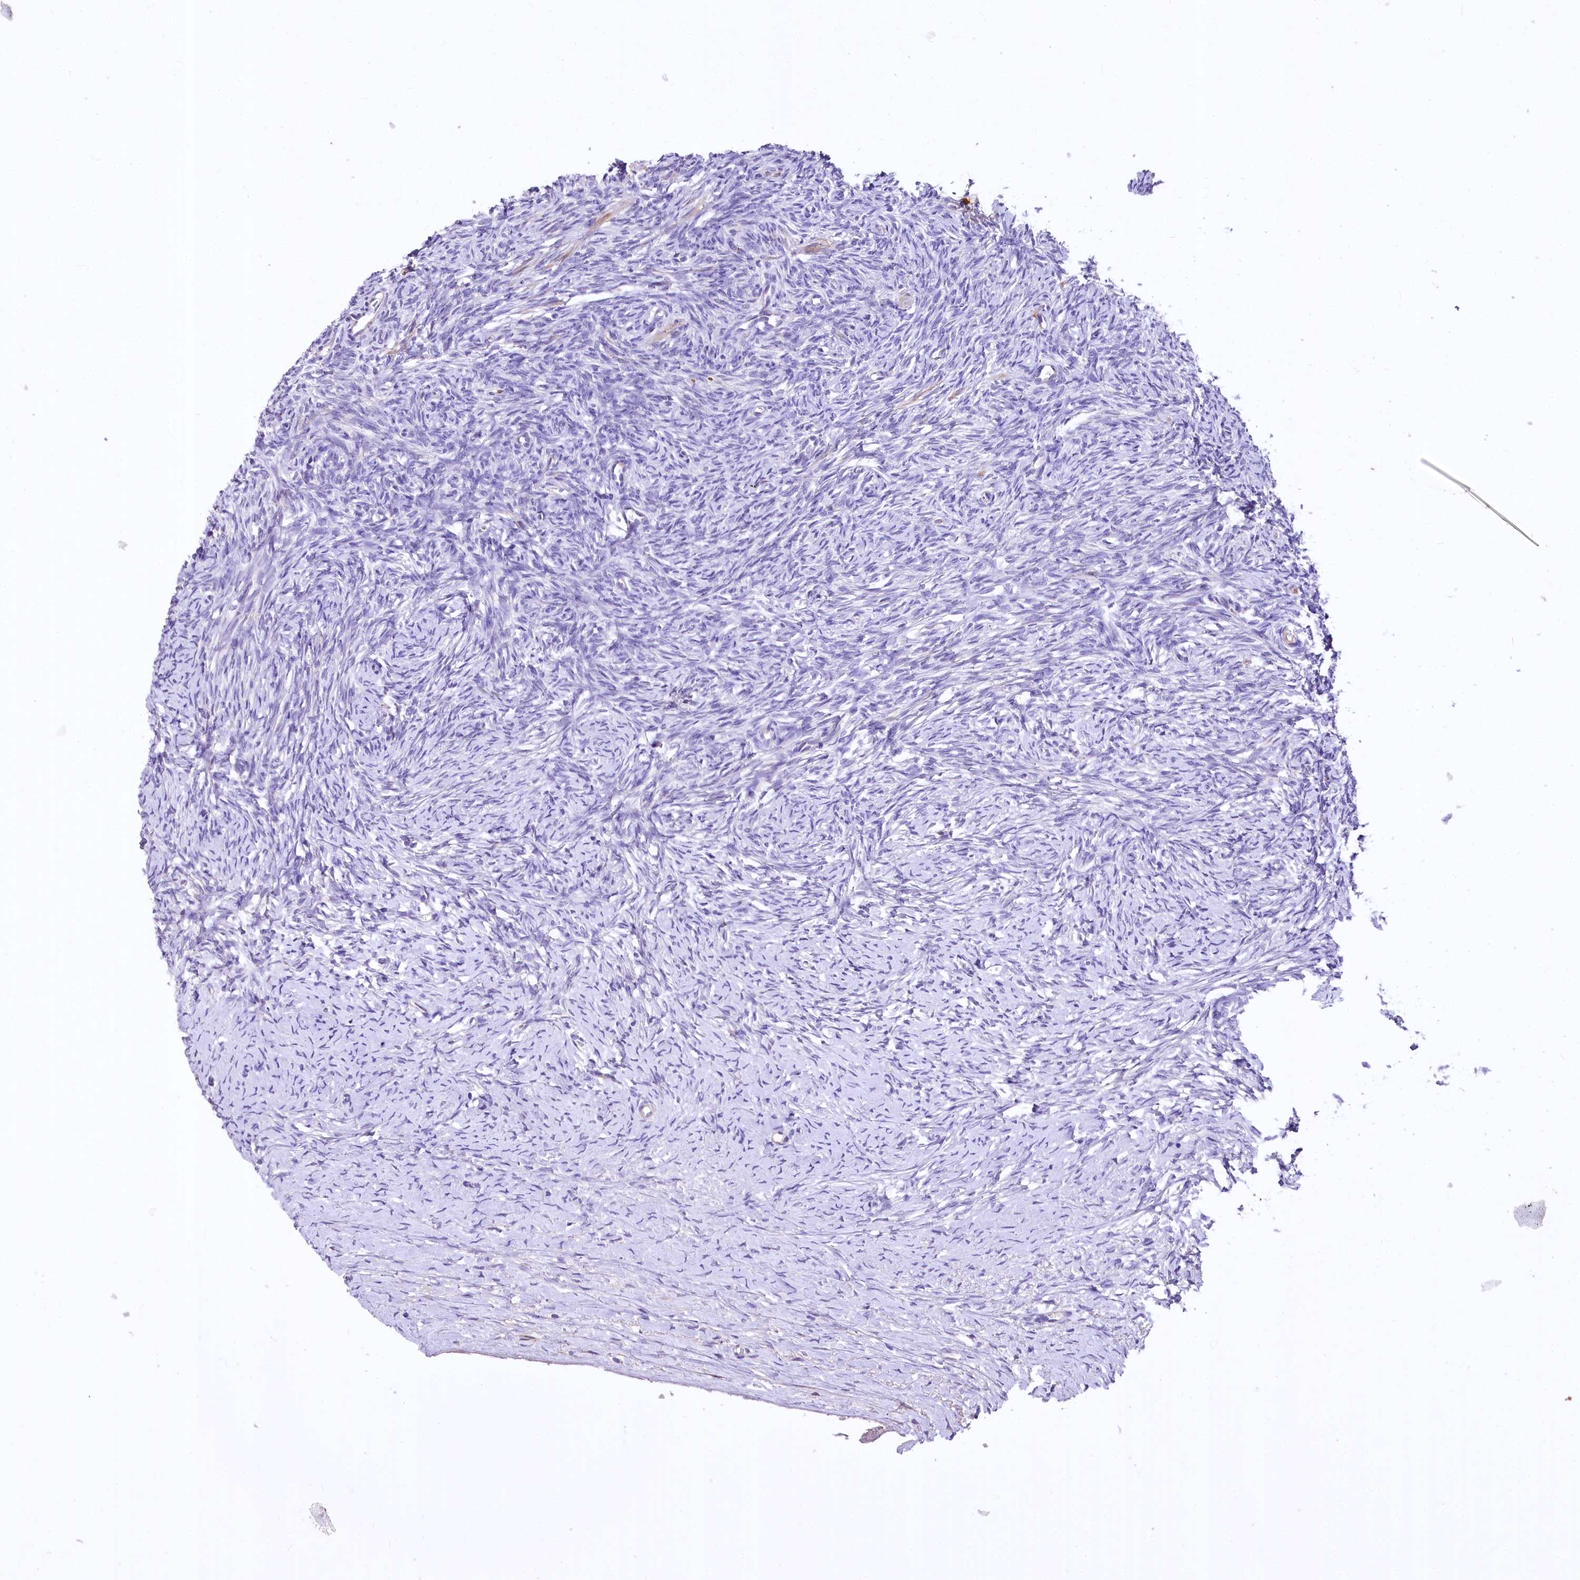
{"staining": {"intensity": "moderate", "quantity": "<25%", "location": "cytoplasmic/membranous"}, "tissue": "ovary", "cell_type": "Ovarian stroma cells", "image_type": "normal", "snomed": [{"axis": "morphology", "description": "Normal tissue, NOS"}, {"axis": "morphology", "description": "Developmental malformation"}, {"axis": "topography", "description": "Ovary"}], "caption": "High-power microscopy captured an immunohistochemistry micrograph of benign ovary, revealing moderate cytoplasmic/membranous positivity in approximately <25% of ovarian stroma cells. (DAB (3,3'-diaminobenzidine) = brown stain, brightfield microscopy at high magnification).", "gene": "RDH16", "patient": {"sex": "female", "age": 39}}